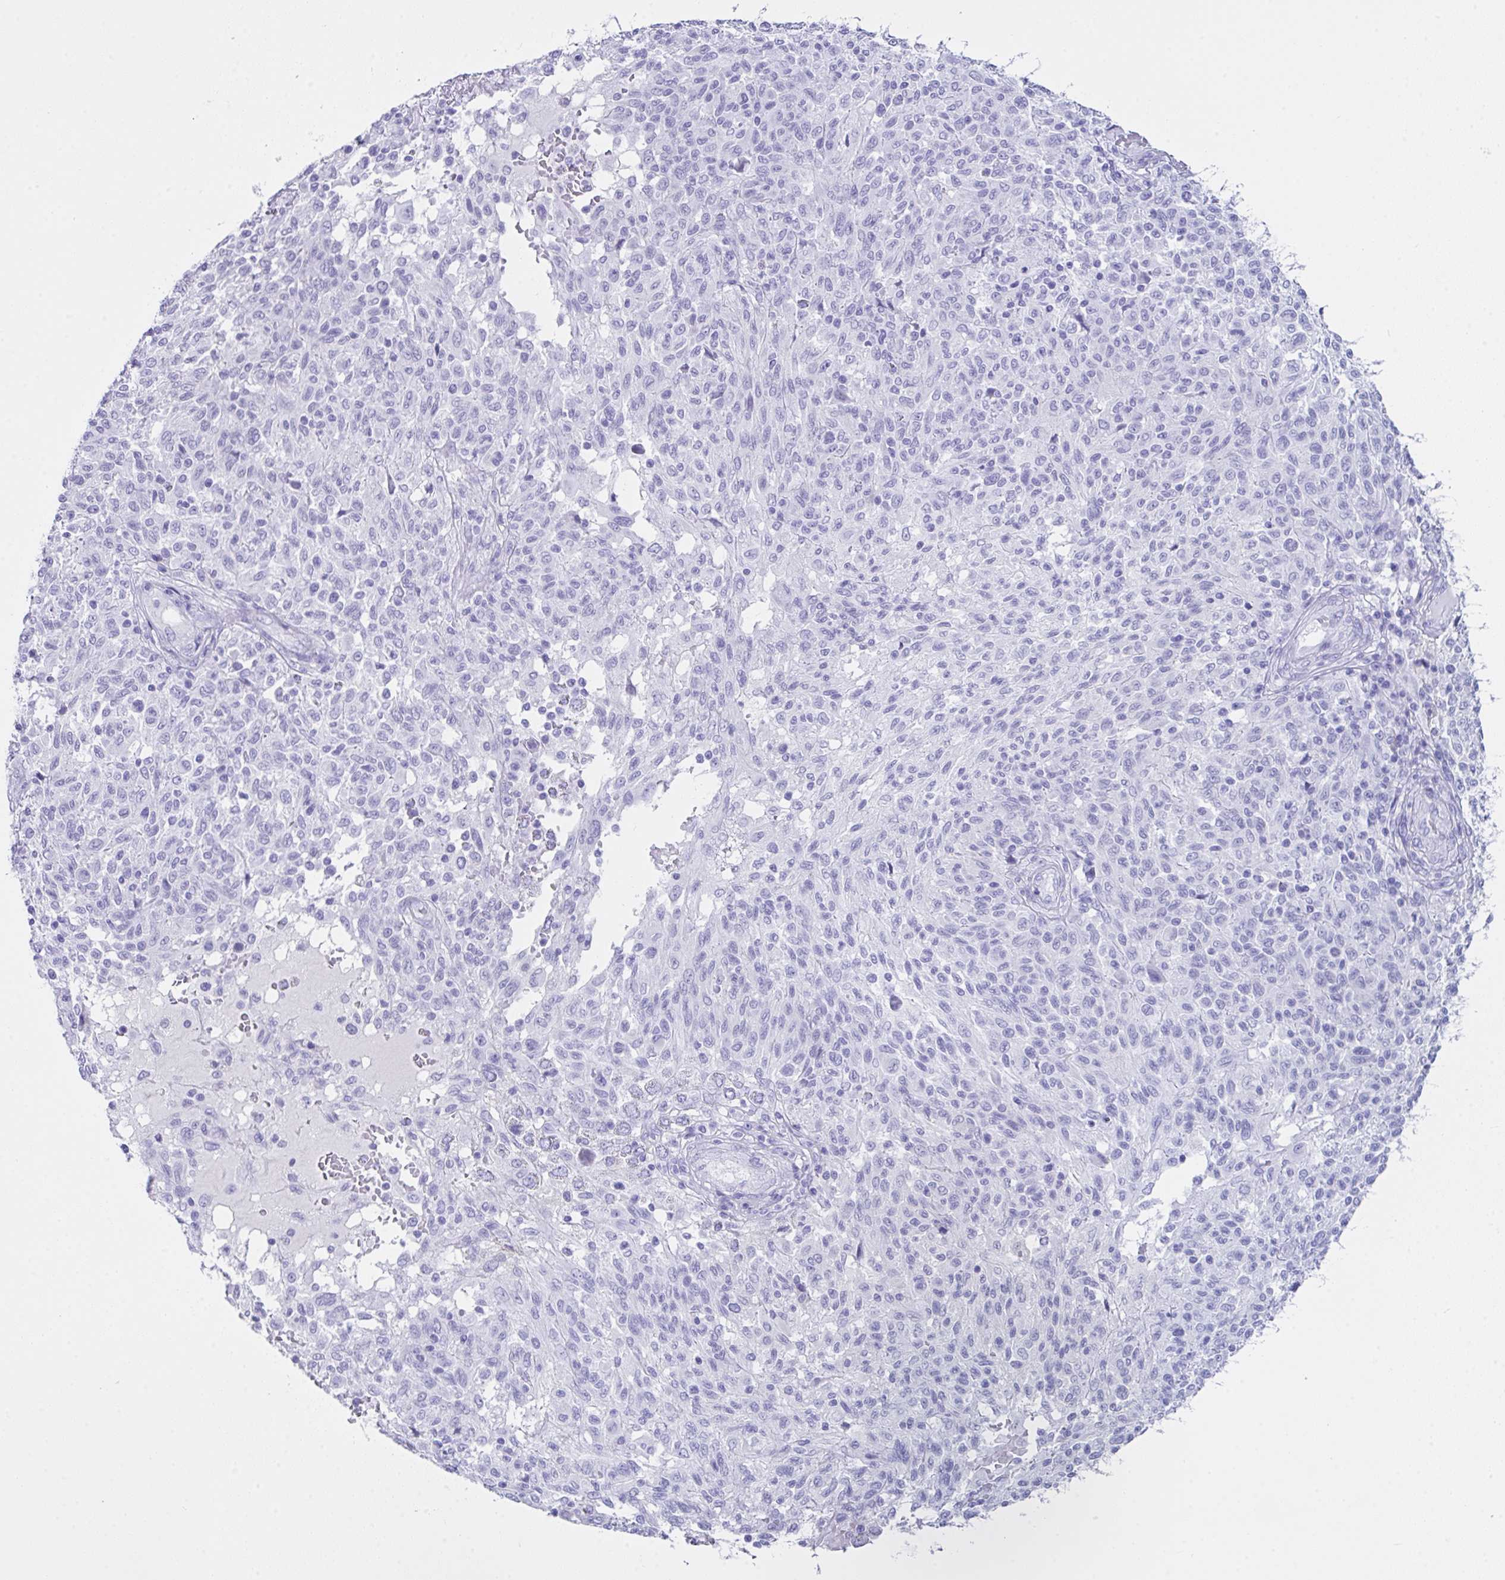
{"staining": {"intensity": "negative", "quantity": "none", "location": "none"}, "tissue": "melanoma", "cell_type": "Tumor cells", "image_type": "cancer", "snomed": [{"axis": "morphology", "description": "Malignant melanoma, NOS"}, {"axis": "topography", "description": "Skin"}], "caption": "The photomicrograph shows no staining of tumor cells in melanoma. (DAB IHC with hematoxylin counter stain).", "gene": "LGALS4", "patient": {"sex": "male", "age": 66}}